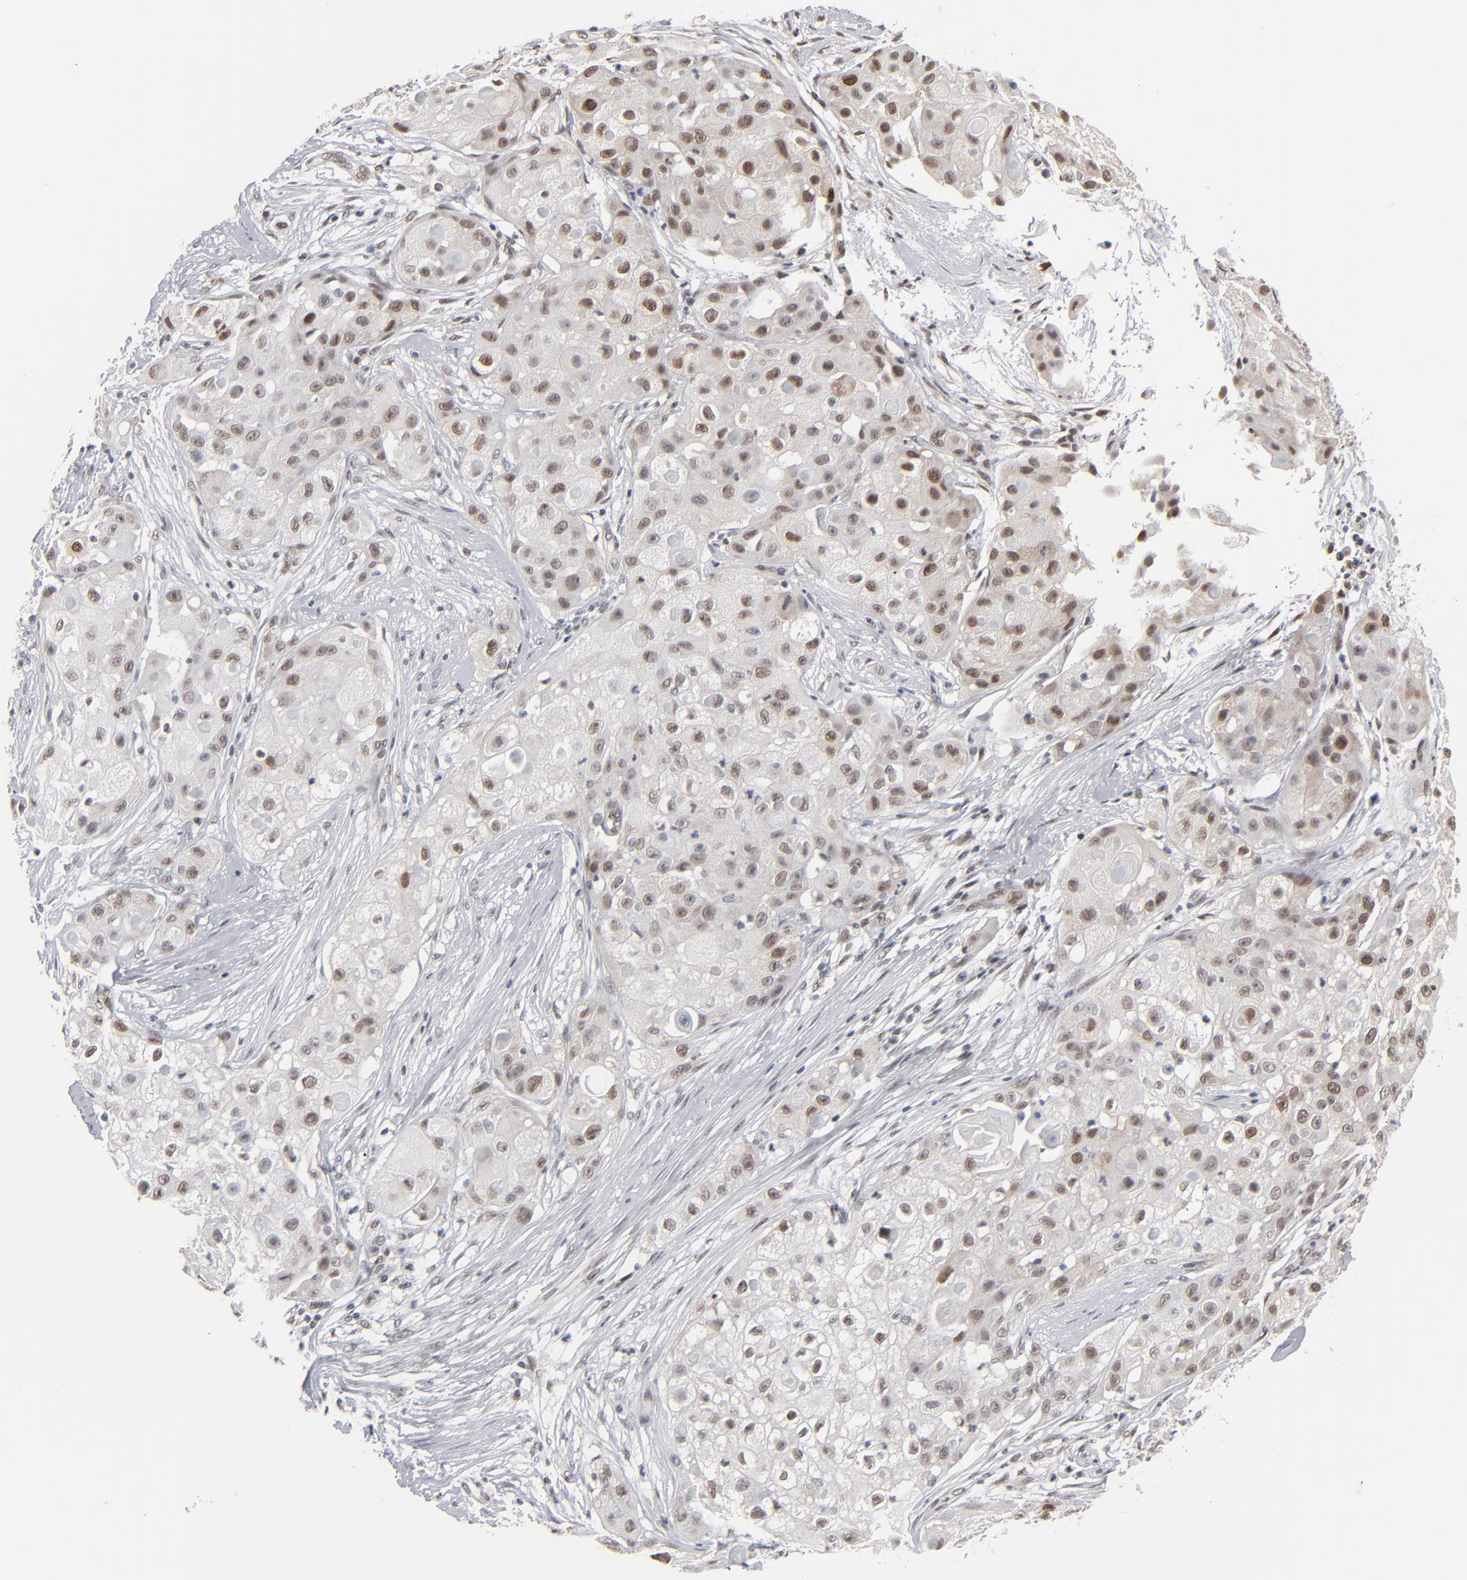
{"staining": {"intensity": "moderate", "quantity": ">75%", "location": "nuclear"}, "tissue": "skin cancer", "cell_type": "Tumor cells", "image_type": "cancer", "snomed": [{"axis": "morphology", "description": "Squamous cell carcinoma, NOS"}, {"axis": "topography", "description": "Skin"}], "caption": "Skin cancer stained with immunohistochemistry (IHC) reveals moderate nuclear expression in about >75% of tumor cells. (DAB (3,3'-diaminobenzidine) IHC, brown staining for protein, blue staining for nuclei).", "gene": "IRF9", "patient": {"sex": "female", "age": 57}}